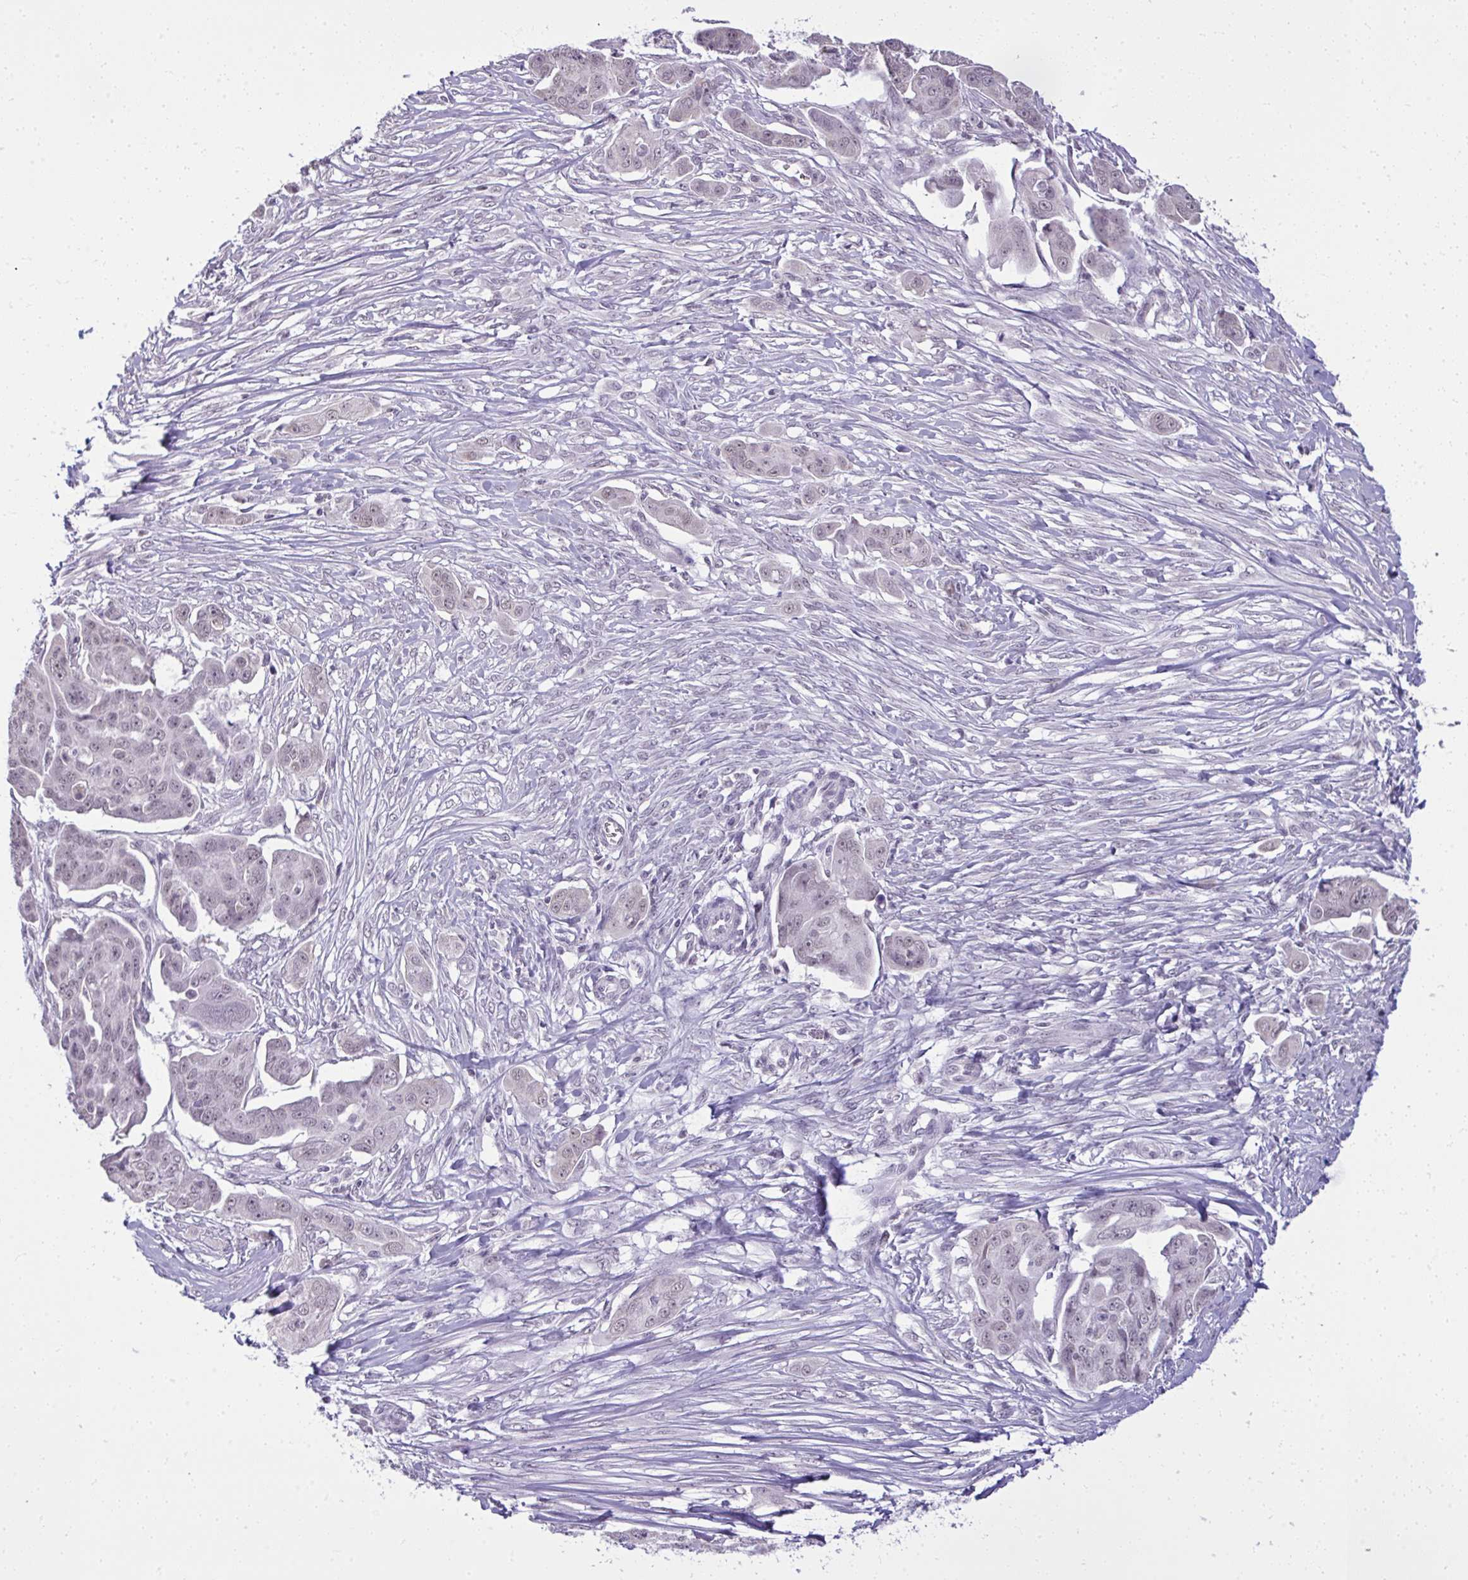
{"staining": {"intensity": "negative", "quantity": "none", "location": "none"}, "tissue": "ovarian cancer", "cell_type": "Tumor cells", "image_type": "cancer", "snomed": [{"axis": "morphology", "description": "Carcinoma, endometroid"}, {"axis": "topography", "description": "Ovary"}], "caption": "Immunohistochemistry (IHC) of human ovarian cancer shows no positivity in tumor cells. (DAB immunohistochemistry visualized using brightfield microscopy, high magnification).", "gene": "NPPA", "patient": {"sex": "female", "age": 70}}